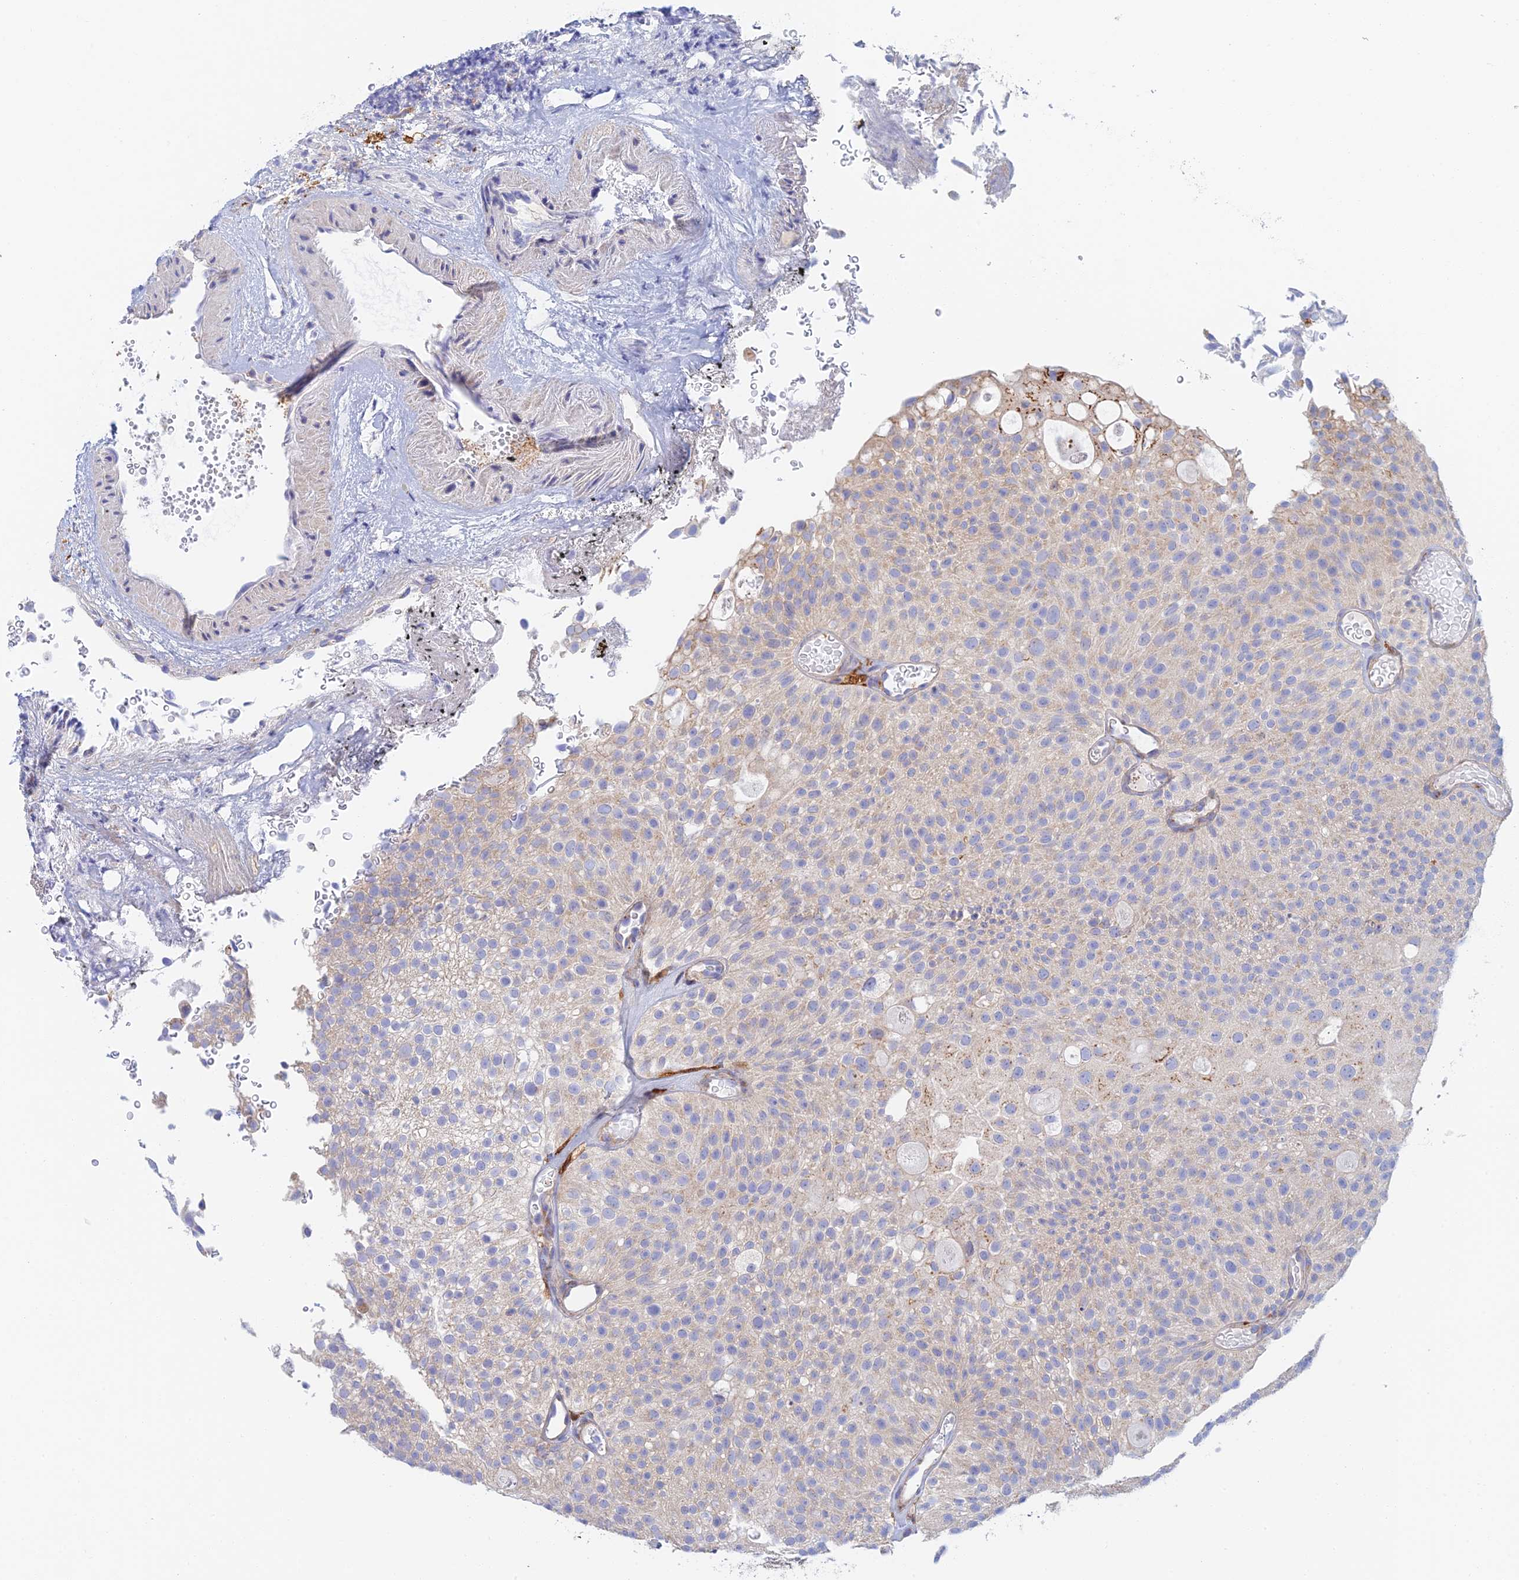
{"staining": {"intensity": "negative", "quantity": "none", "location": "none"}, "tissue": "urothelial cancer", "cell_type": "Tumor cells", "image_type": "cancer", "snomed": [{"axis": "morphology", "description": "Urothelial carcinoma, Low grade"}, {"axis": "topography", "description": "Urinary bladder"}], "caption": "The image demonstrates no significant expression in tumor cells of low-grade urothelial carcinoma.", "gene": "SLC24A3", "patient": {"sex": "male", "age": 78}}